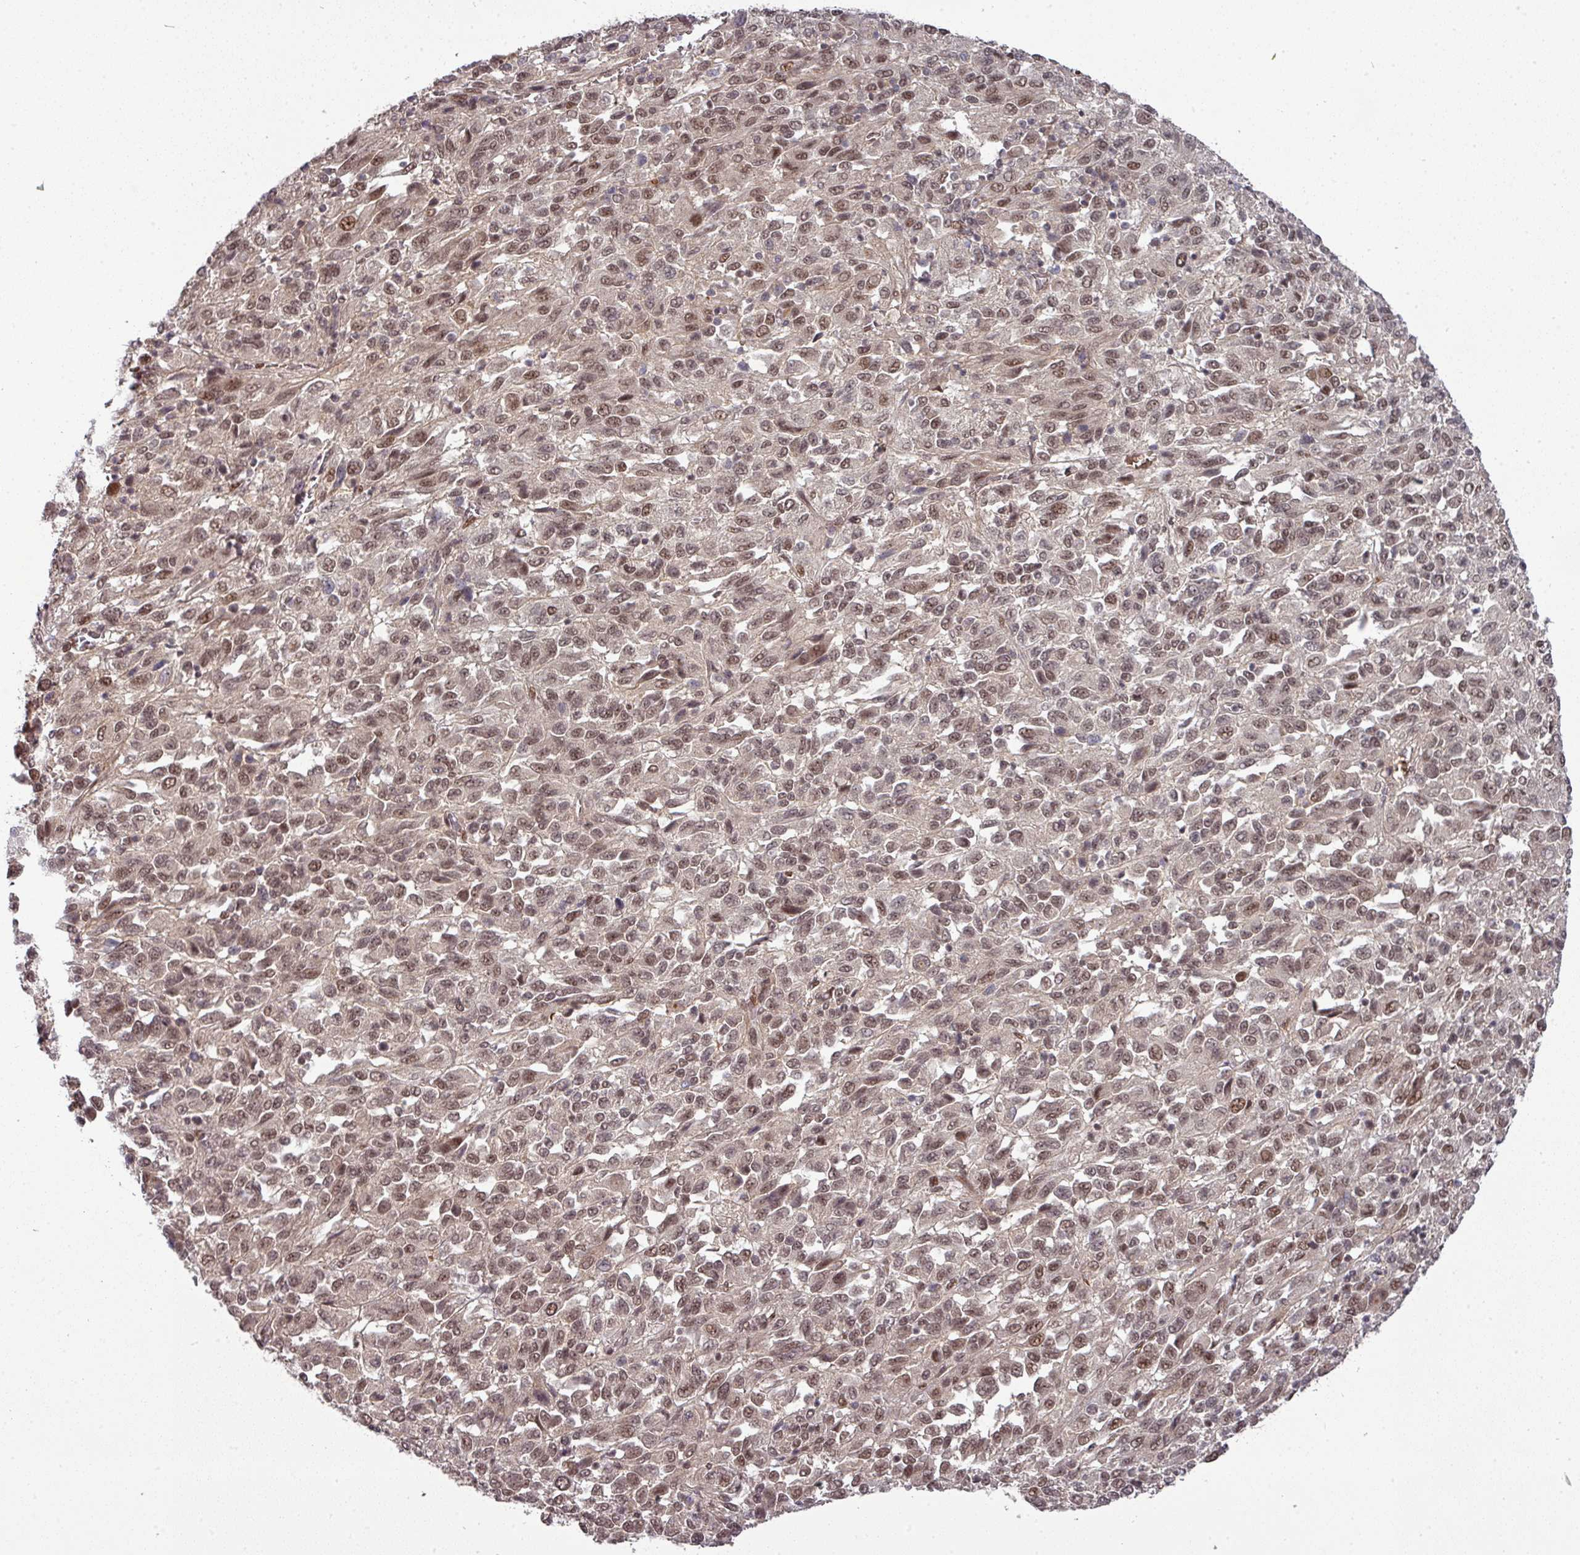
{"staining": {"intensity": "moderate", "quantity": ">75%", "location": "nuclear"}, "tissue": "melanoma", "cell_type": "Tumor cells", "image_type": "cancer", "snomed": [{"axis": "morphology", "description": "Malignant melanoma, Metastatic site"}, {"axis": "topography", "description": "Lung"}], "caption": "Protein expression analysis of human melanoma reveals moderate nuclear expression in about >75% of tumor cells. The protein is stained brown, and the nuclei are stained in blue (DAB IHC with brightfield microscopy, high magnification).", "gene": "CIC", "patient": {"sex": "male", "age": 64}}